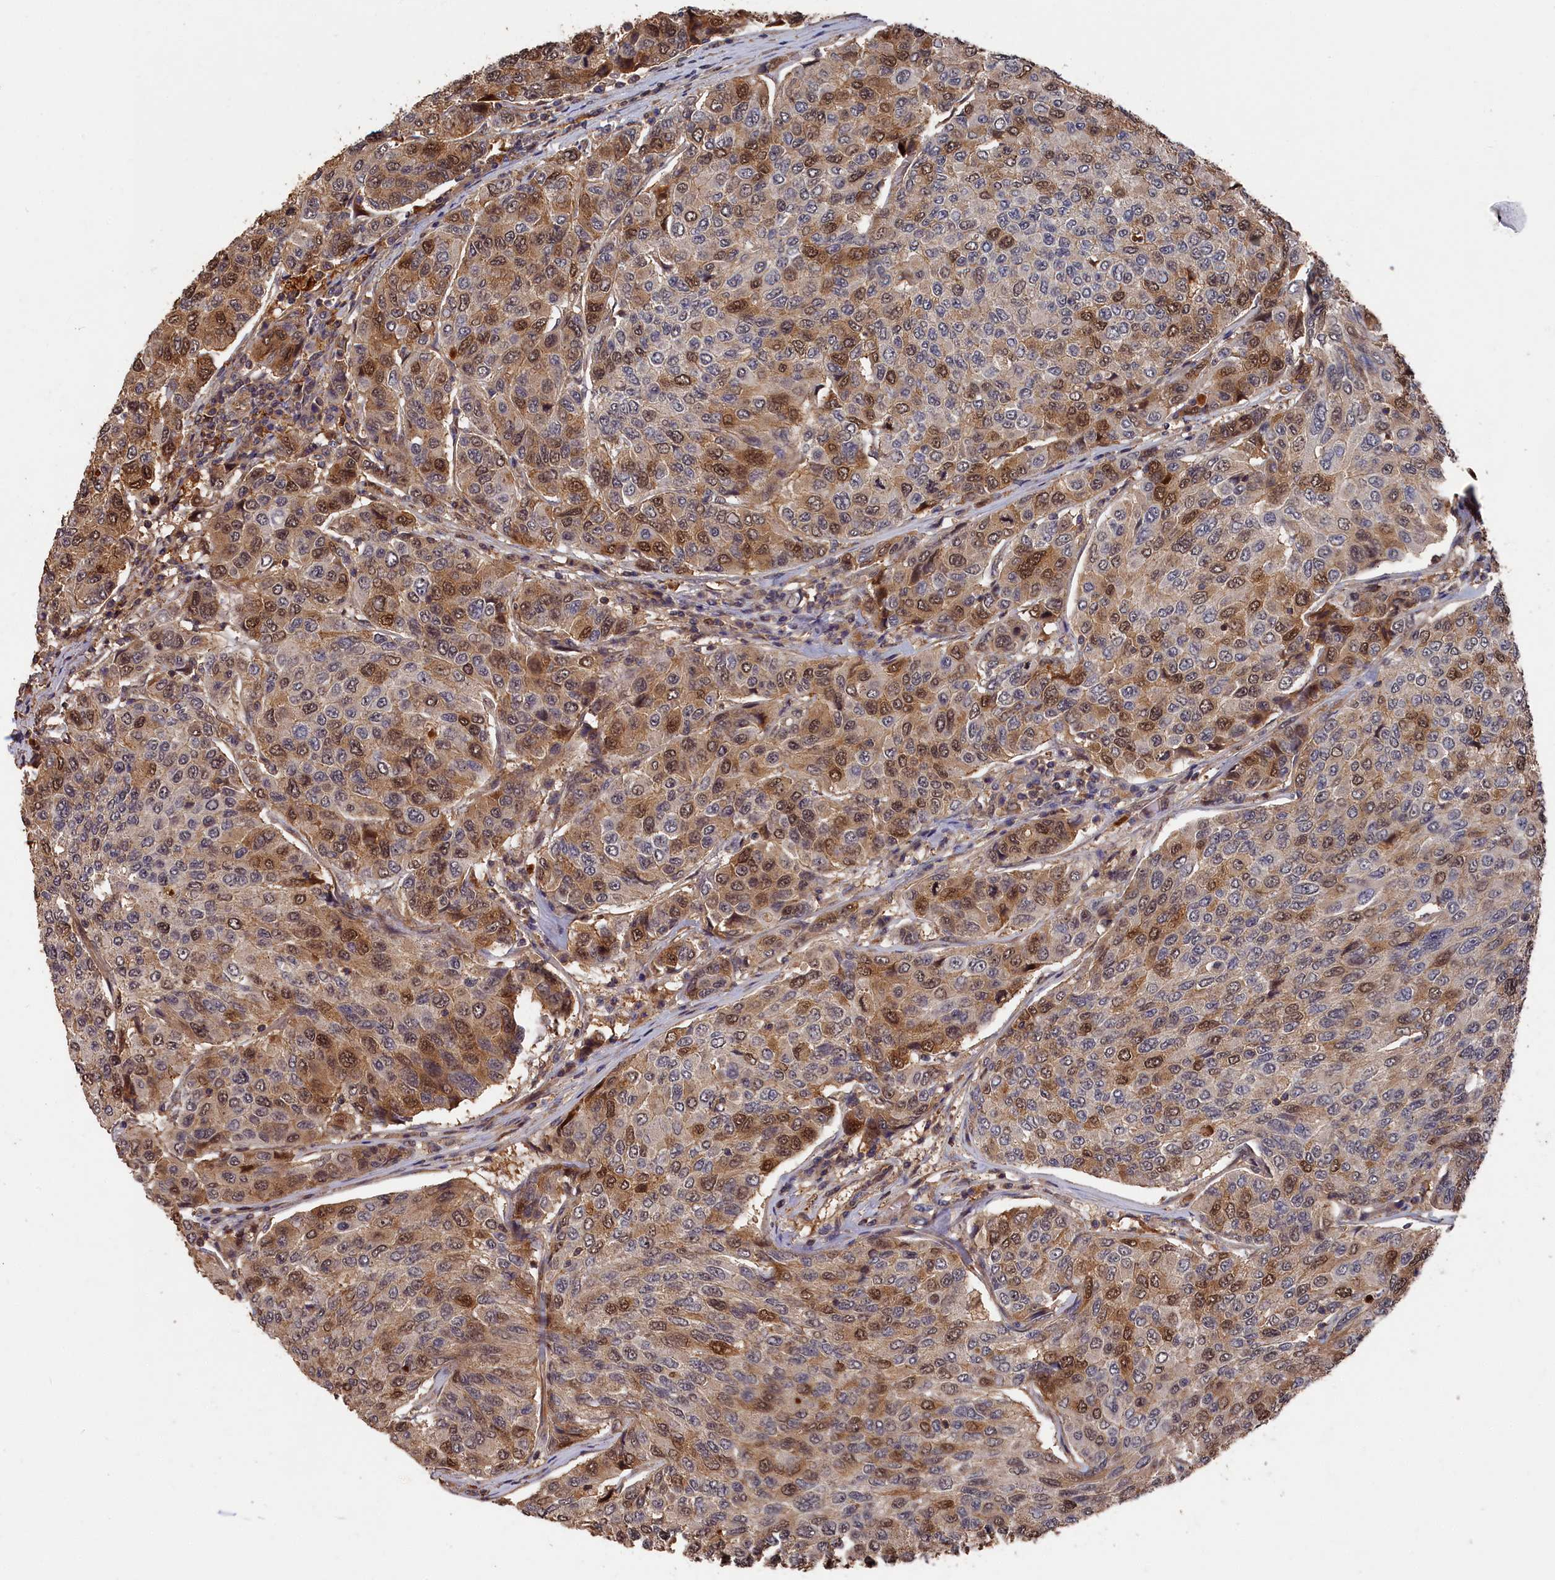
{"staining": {"intensity": "moderate", "quantity": ">75%", "location": "cytoplasmic/membranous,nuclear"}, "tissue": "breast cancer", "cell_type": "Tumor cells", "image_type": "cancer", "snomed": [{"axis": "morphology", "description": "Duct carcinoma"}, {"axis": "topography", "description": "Breast"}], "caption": "An immunohistochemistry micrograph of tumor tissue is shown. Protein staining in brown highlights moderate cytoplasmic/membranous and nuclear positivity in breast cancer within tumor cells.", "gene": "RMI2", "patient": {"sex": "female", "age": 55}}